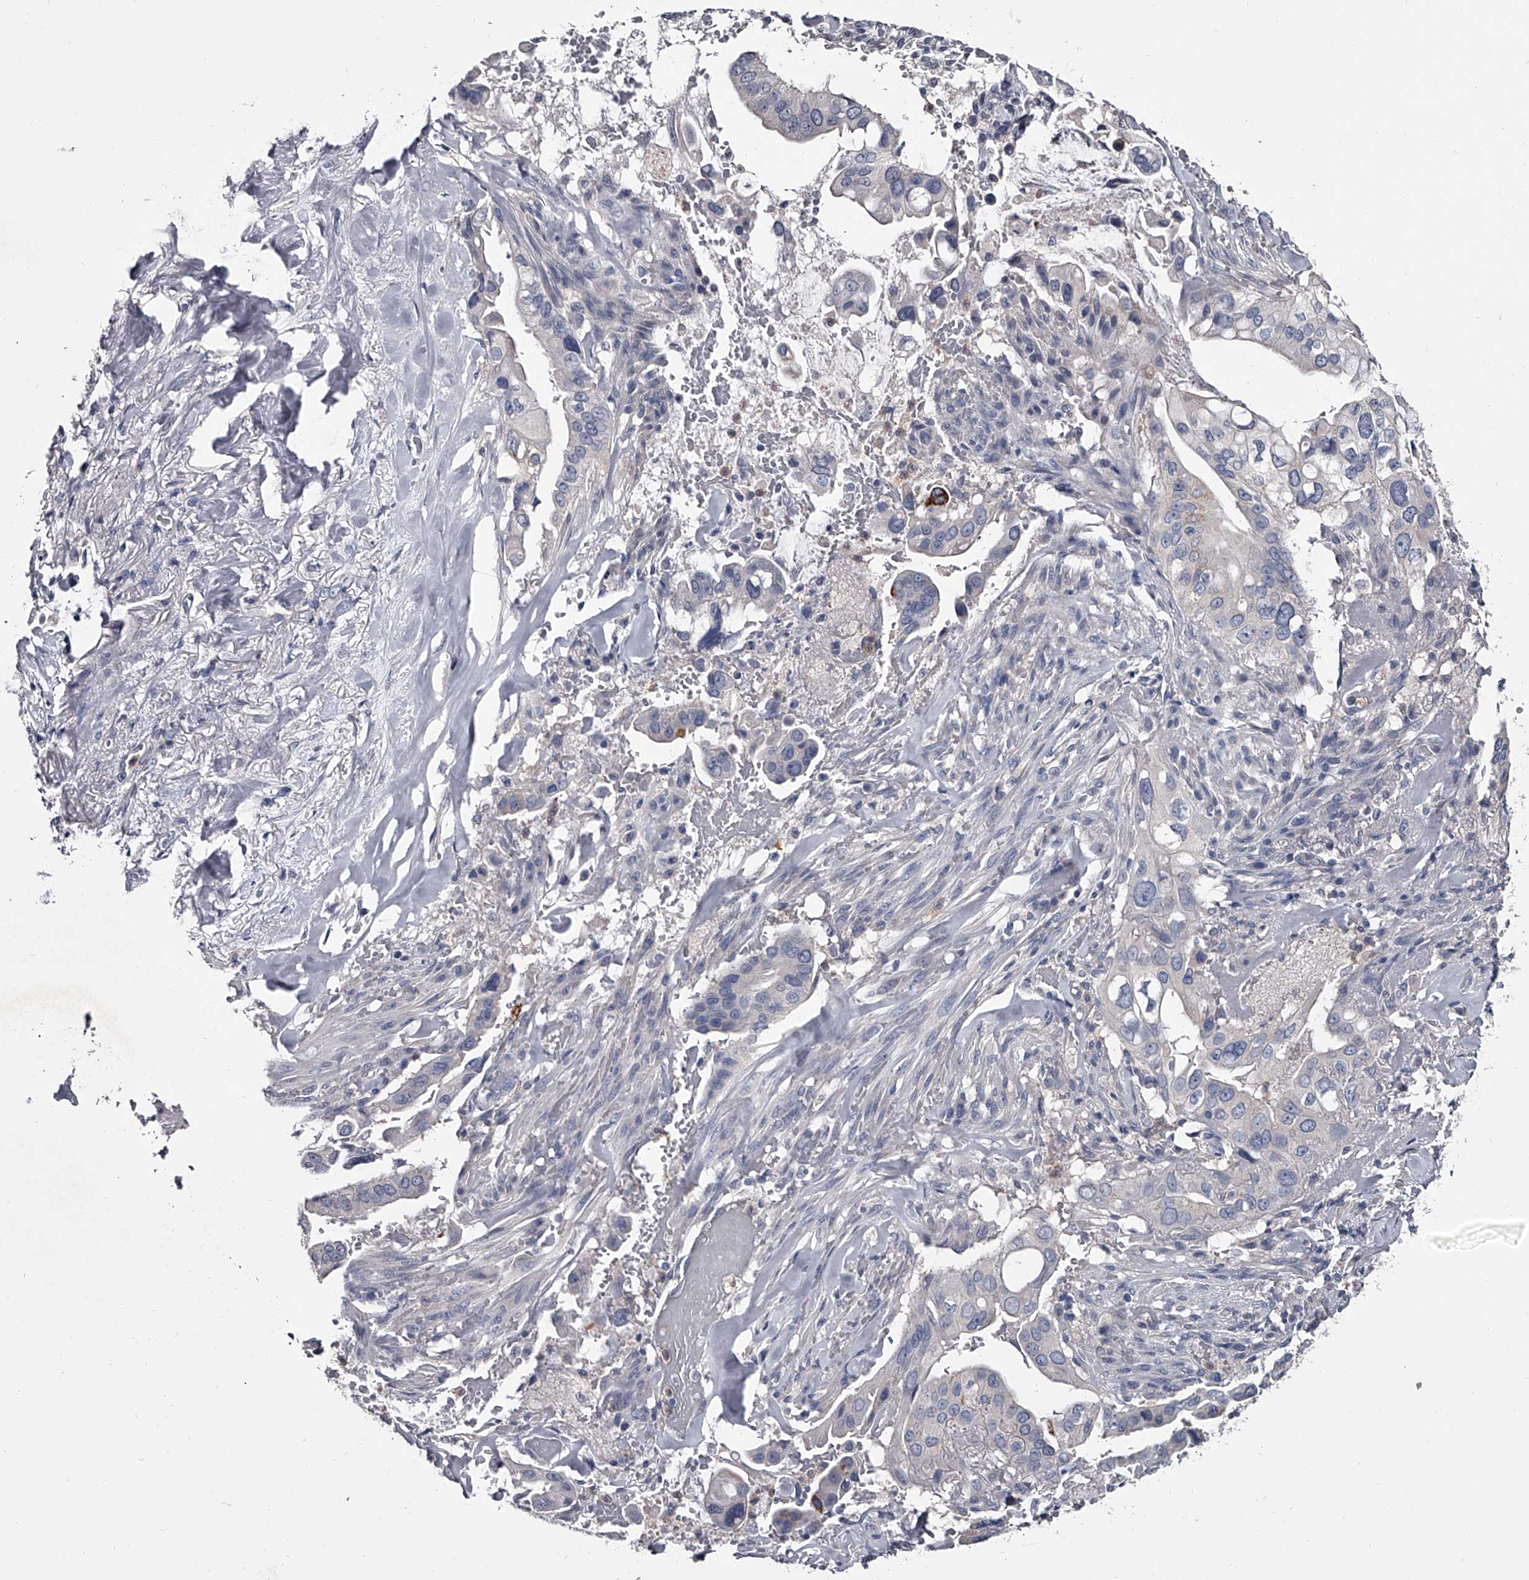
{"staining": {"intensity": "negative", "quantity": "none", "location": "none"}, "tissue": "pancreatic cancer", "cell_type": "Tumor cells", "image_type": "cancer", "snomed": [{"axis": "morphology", "description": "Inflammation, NOS"}, {"axis": "morphology", "description": "Adenocarcinoma, NOS"}, {"axis": "topography", "description": "Pancreas"}], "caption": "Protein analysis of adenocarcinoma (pancreatic) demonstrates no significant expression in tumor cells. (DAB IHC visualized using brightfield microscopy, high magnification).", "gene": "GAPVD1", "patient": {"sex": "female", "age": 56}}